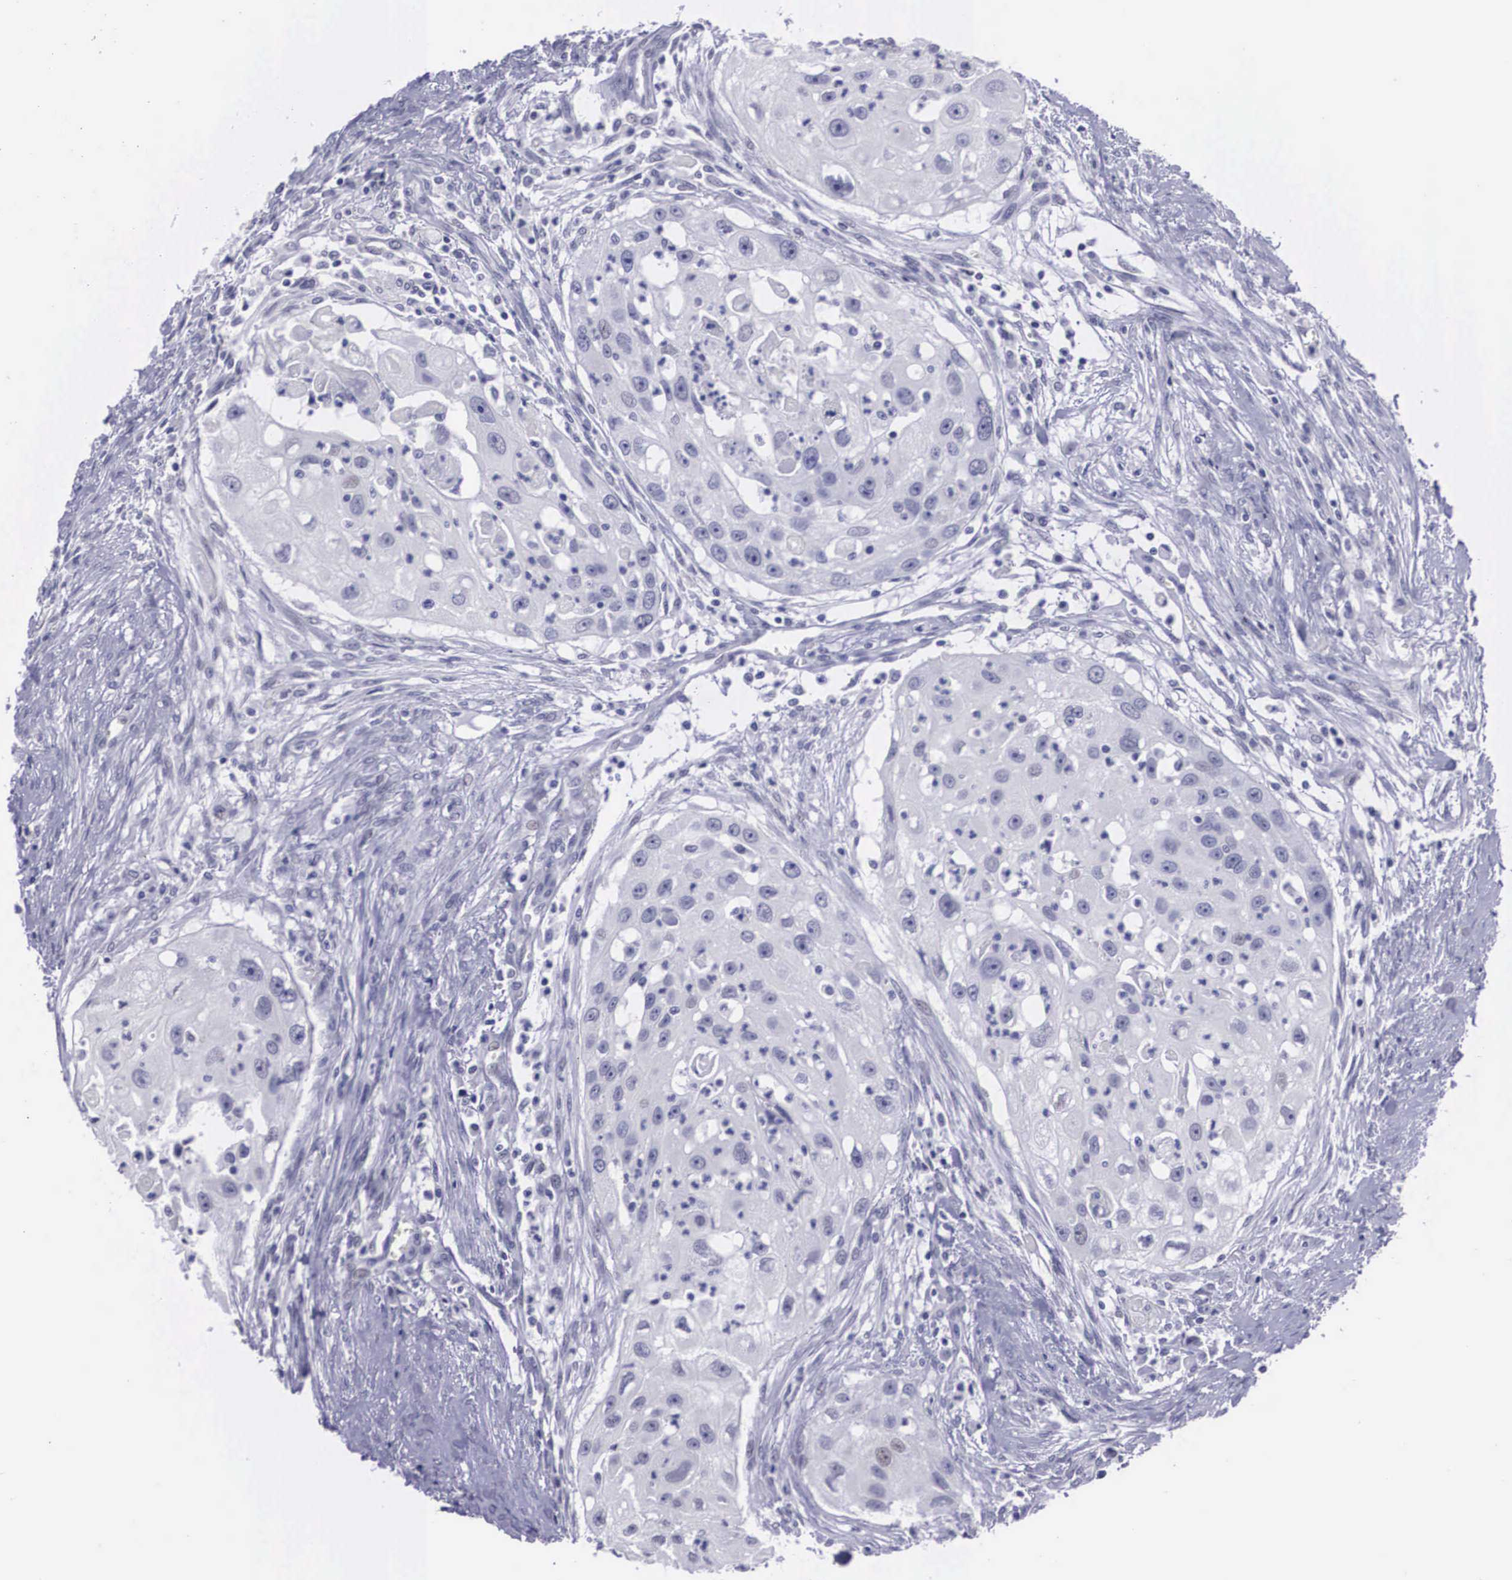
{"staining": {"intensity": "negative", "quantity": "none", "location": "none"}, "tissue": "head and neck cancer", "cell_type": "Tumor cells", "image_type": "cancer", "snomed": [{"axis": "morphology", "description": "Squamous cell carcinoma, NOS"}, {"axis": "topography", "description": "Head-Neck"}], "caption": "This is an immunohistochemistry (IHC) micrograph of human head and neck cancer (squamous cell carcinoma). There is no staining in tumor cells.", "gene": "C22orf31", "patient": {"sex": "male", "age": 64}}